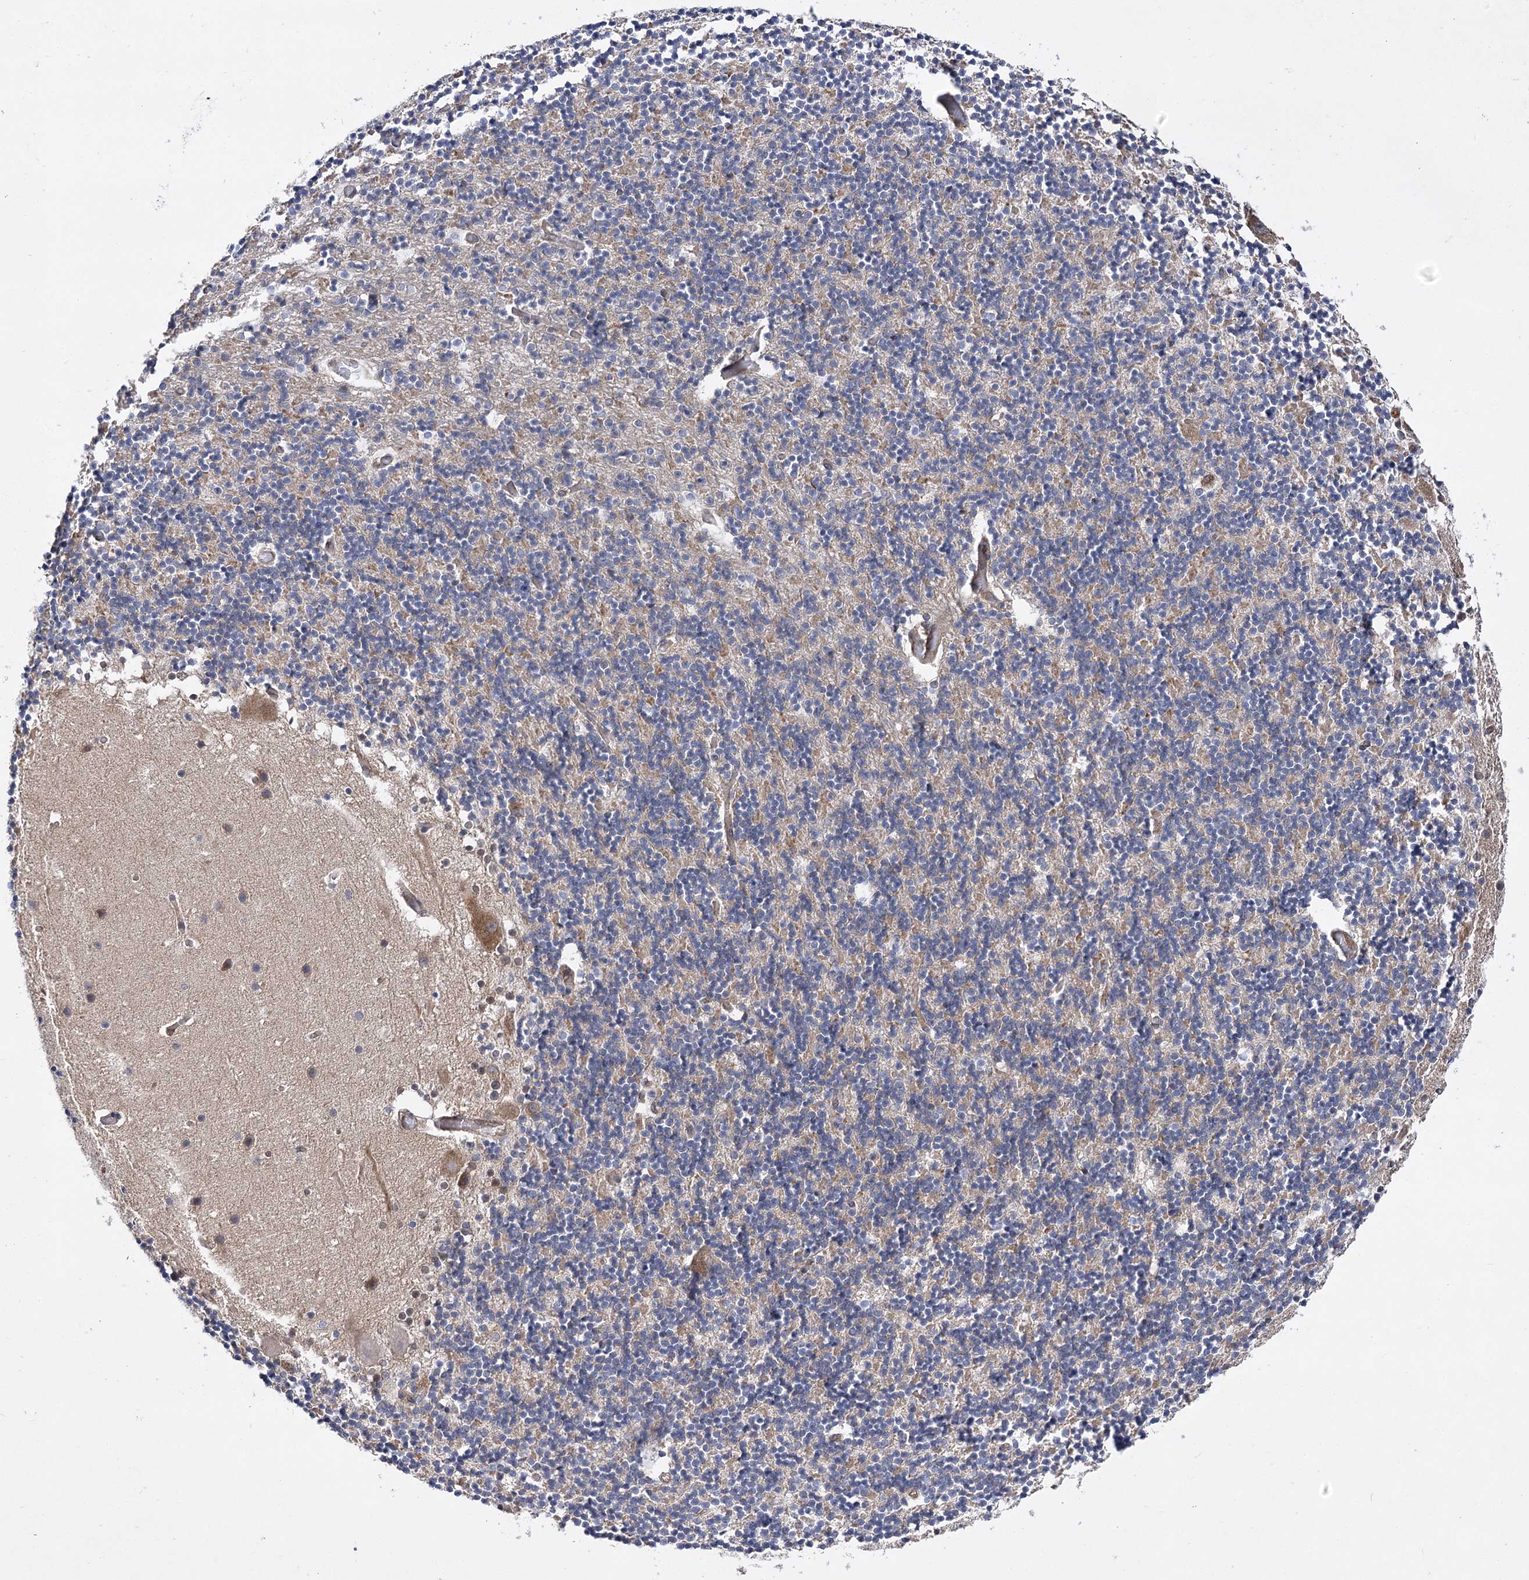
{"staining": {"intensity": "negative", "quantity": "none", "location": "none"}, "tissue": "cerebellum", "cell_type": "Cells in granular layer", "image_type": "normal", "snomed": [{"axis": "morphology", "description": "Normal tissue, NOS"}, {"axis": "topography", "description": "Cerebellum"}], "caption": "Immunohistochemistry (IHC) of normal human cerebellum displays no staining in cells in granular layer. The staining was performed using DAB to visualize the protein expression in brown, while the nuclei were stained in blue with hematoxylin (Magnification: 20x).", "gene": "ARHGAP31", "patient": {"sex": "male", "age": 57}}